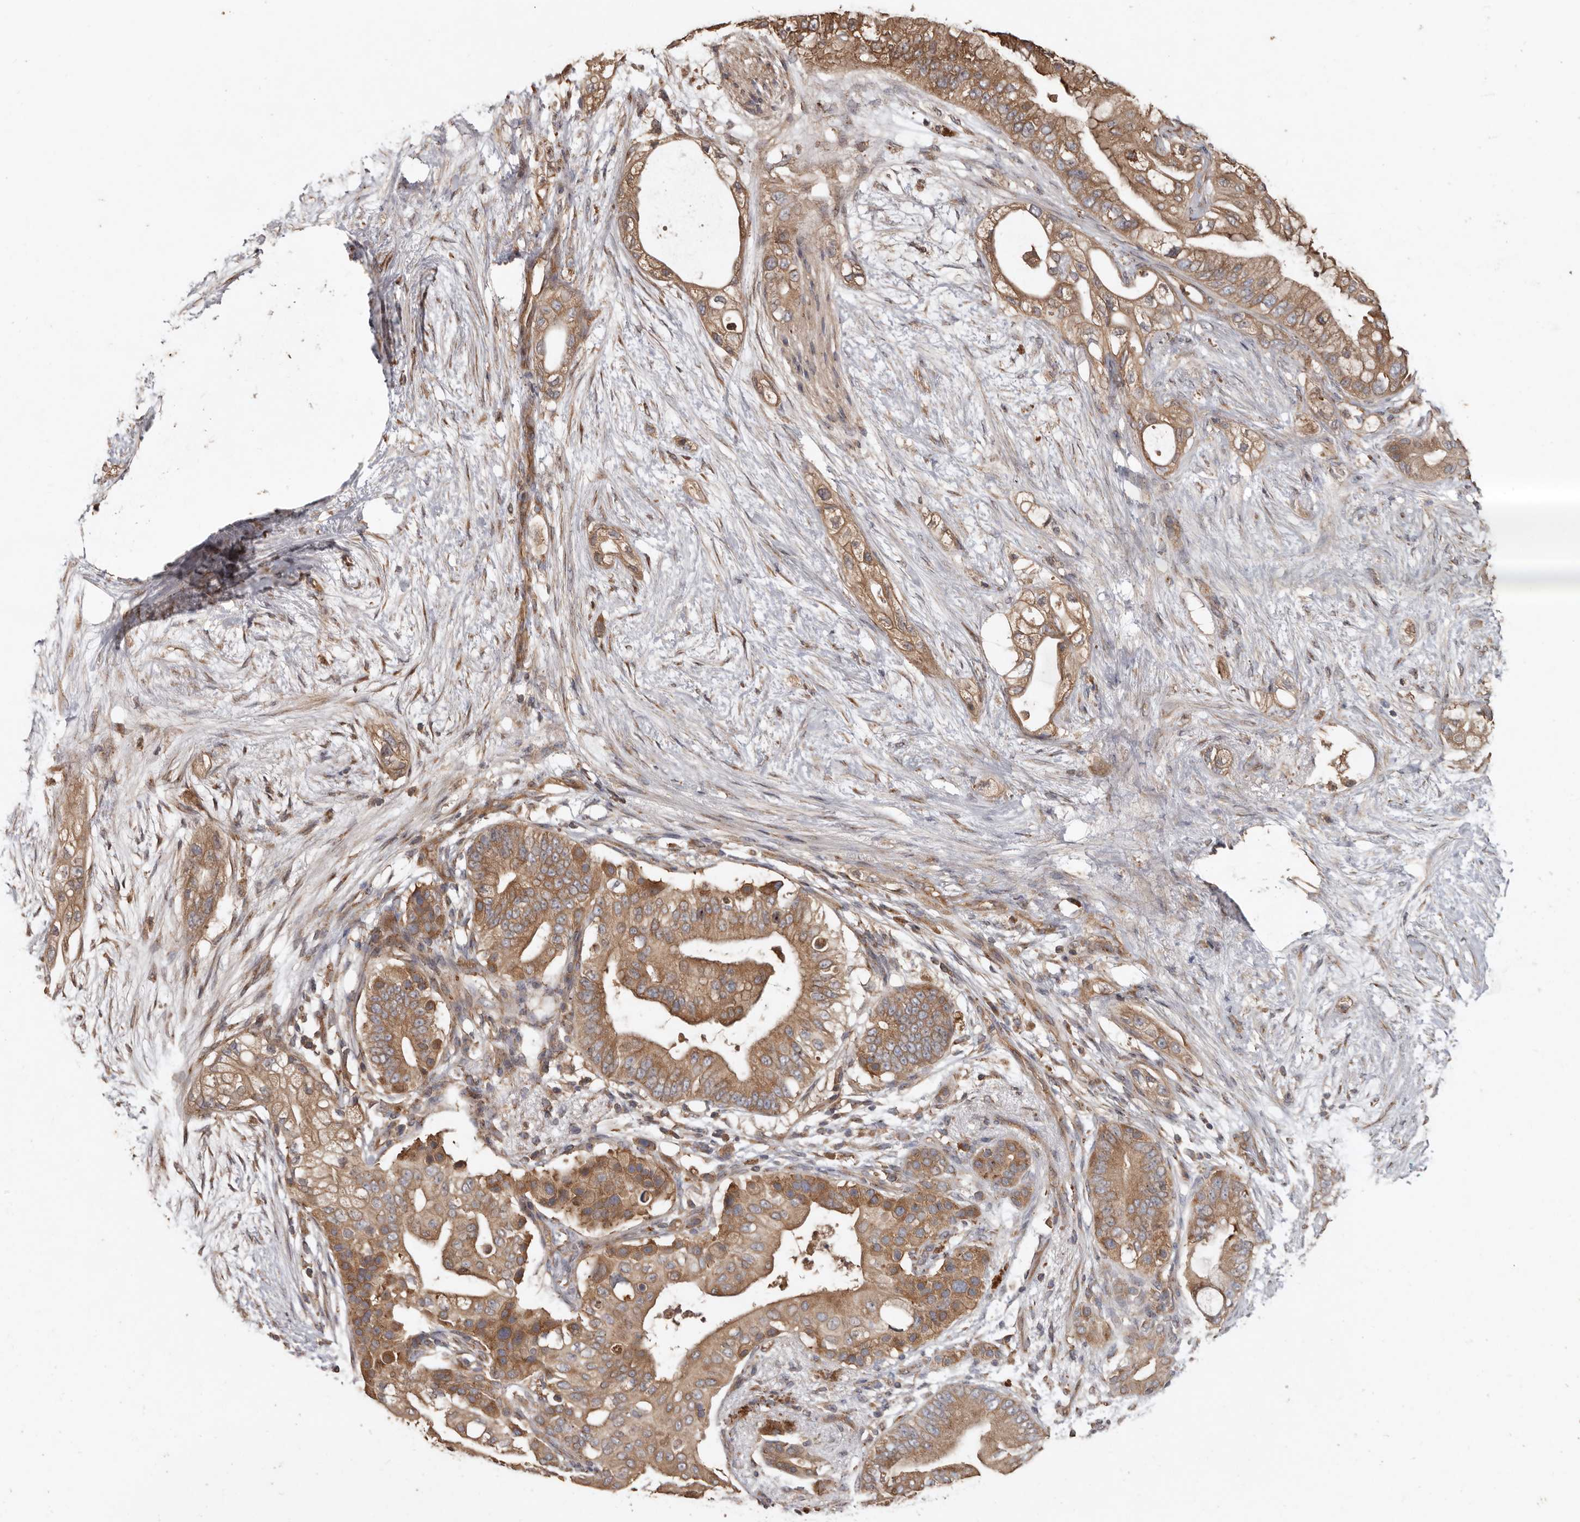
{"staining": {"intensity": "moderate", "quantity": ">75%", "location": "cytoplasmic/membranous"}, "tissue": "pancreatic cancer", "cell_type": "Tumor cells", "image_type": "cancer", "snomed": [{"axis": "morphology", "description": "Adenocarcinoma, NOS"}, {"axis": "topography", "description": "Pancreas"}], "caption": "About >75% of tumor cells in human pancreatic adenocarcinoma exhibit moderate cytoplasmic/membranous protein expression as visualized by brown immunohistochemical staining.", "gene": "FLCN", "patient": {"sex": "male", "age": 53}}